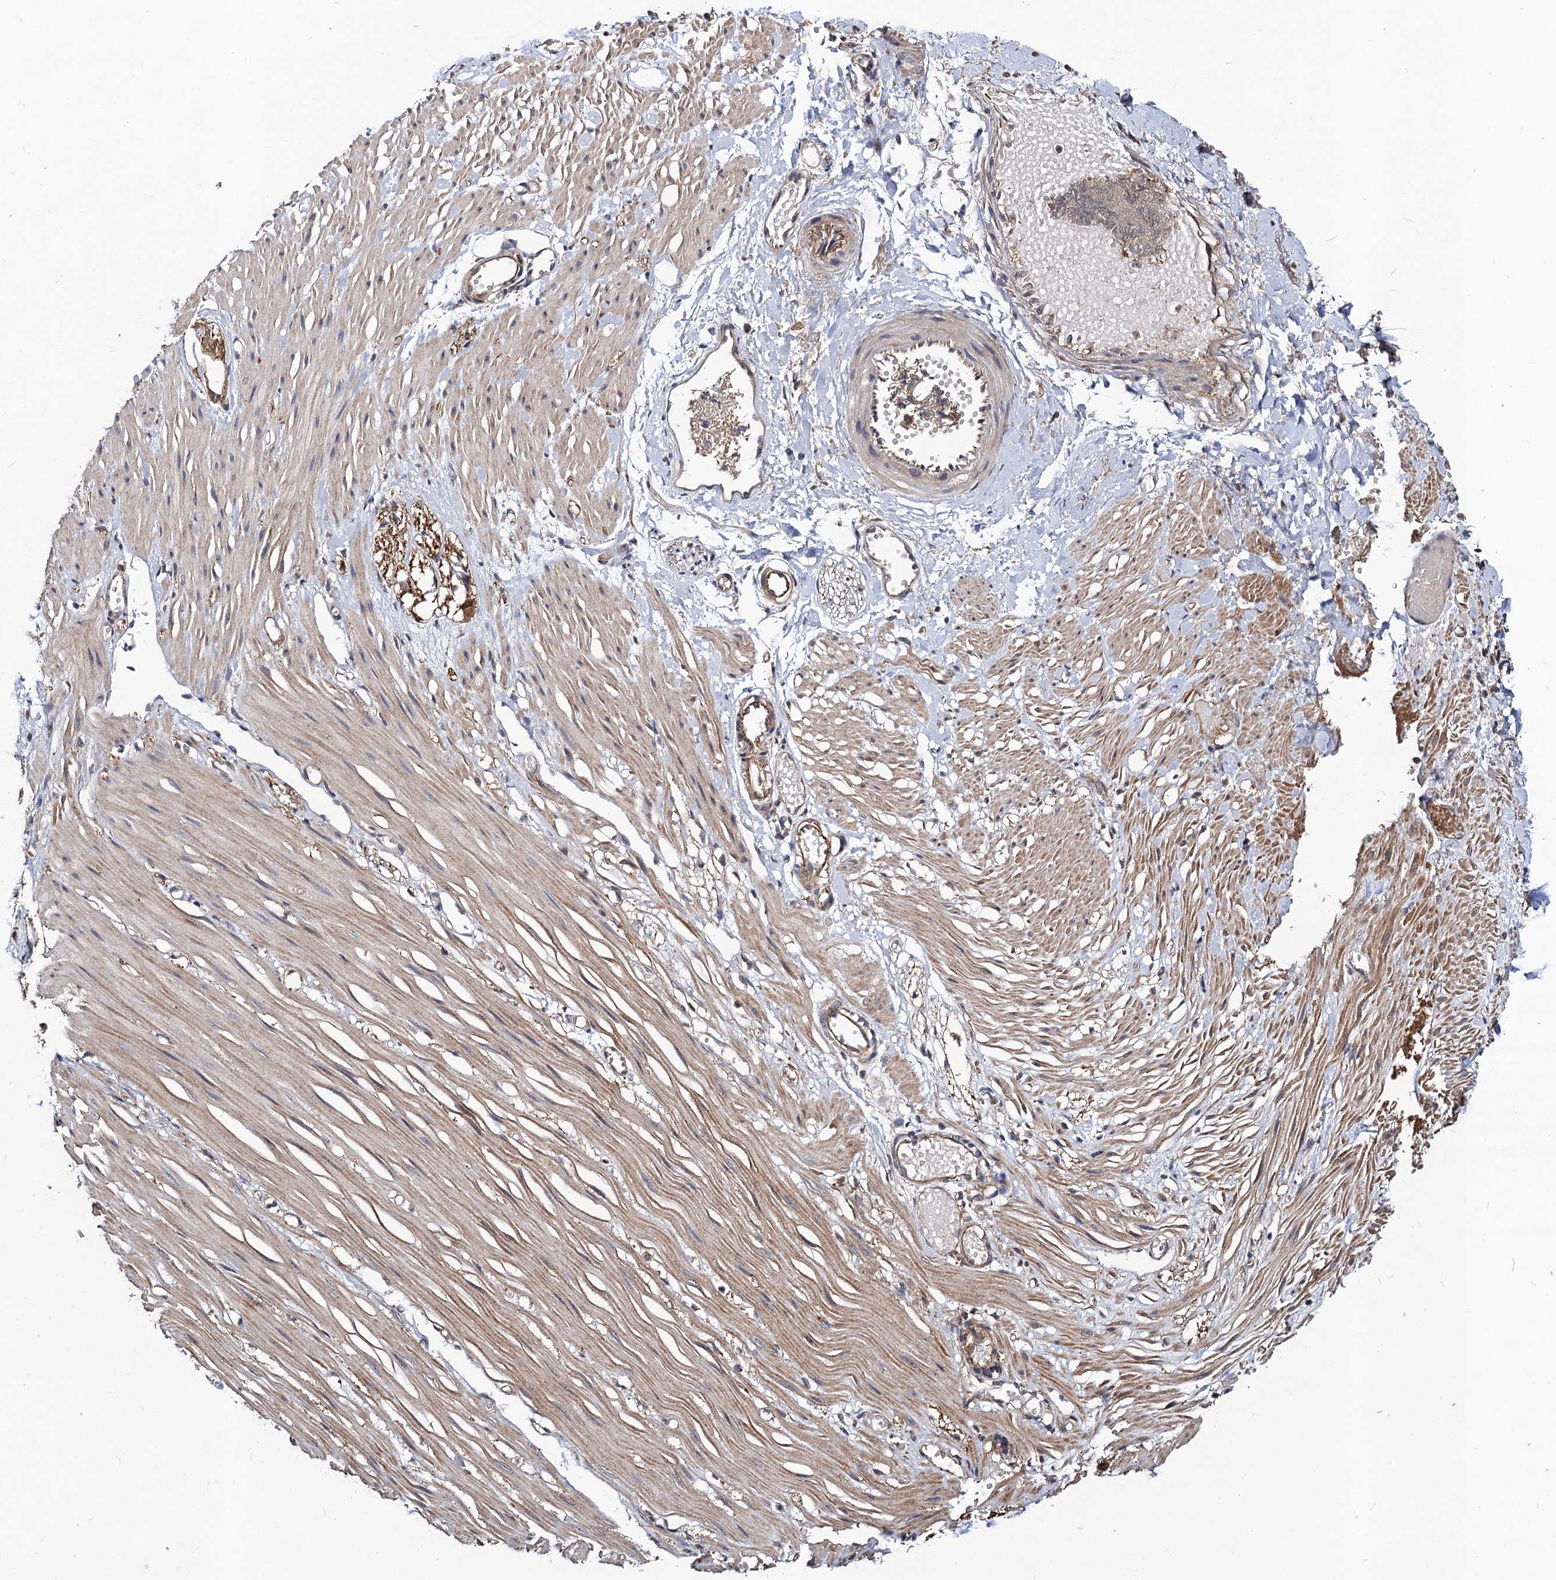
{"staining": {"intensity": "weak", "quantity": ">75%", "location": "nuclear"}, "tissue": "adipose tissue", "cell_type": "Adipocytes", "image_type": "normal", "snomed": [{"axis": "morphology", "description": "Normal tissue, NOS"}, {"axis": "morphology", "description": "Adenocarcinoma, NOS"}, {"axis": "topography", "description": "Colon"}, {"axis": "topography", "description": "Peripheral nerve tissue"}], "caption": "High-magnification brightfield microscopy of benign adipose tissue stained with DAB (brown) and counterstained with hematoxylin (blue). adipocytes exhibit weak nuclear expression is appreciated in about>75% of cells.", "gene": "KXD1", "patient": {"sex": "male", "age": 14}}